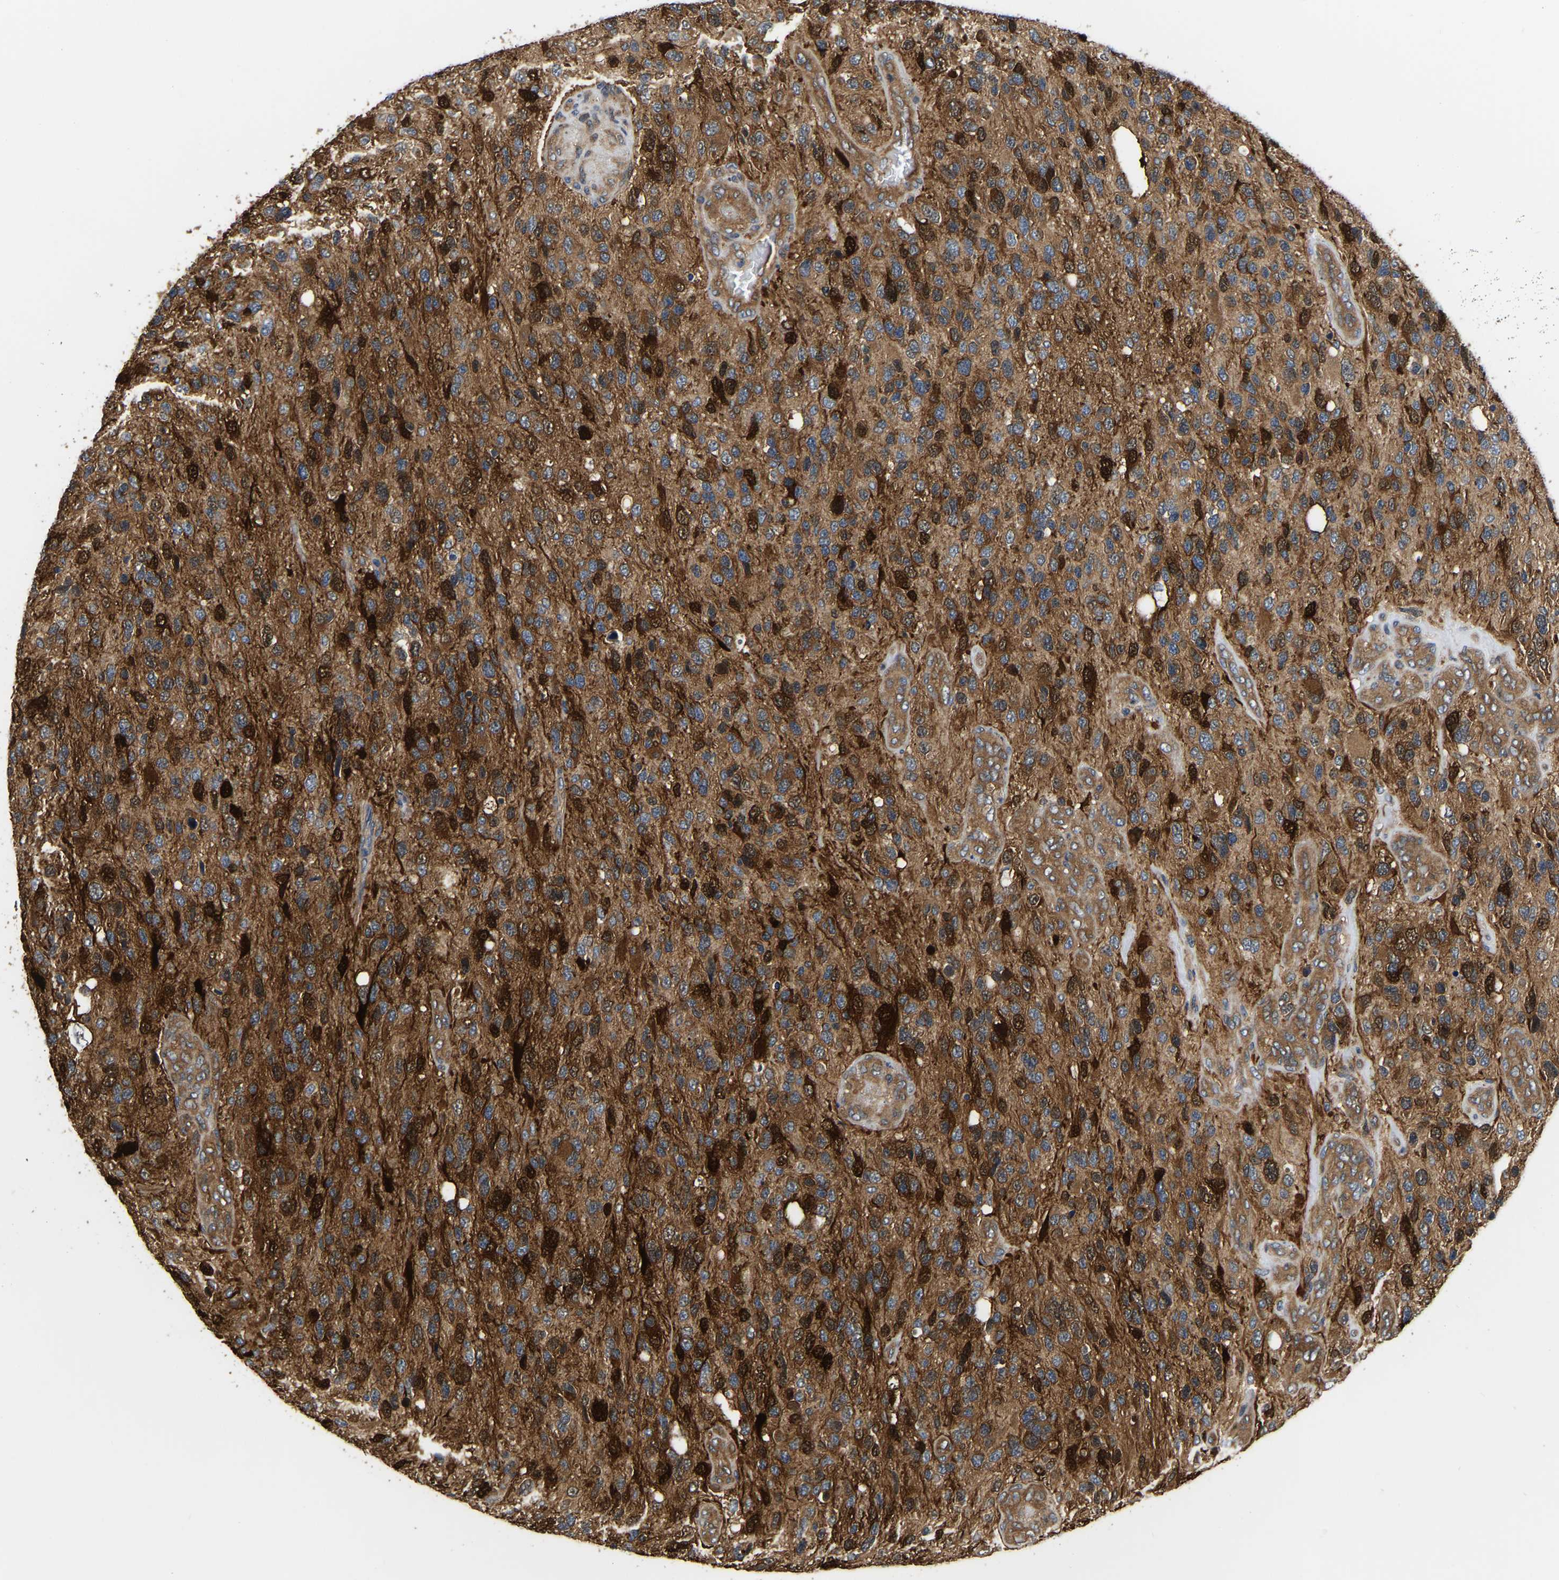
{"staining": {"intensity": "strong", "quantity": ">75%", "location": "cytoplasmic/membranous"}, "tissue": "glioma", "cell_type": "Tumor cells", "image_type": "cancer", "snomed": [{"axis": "morphology", "description": "Glioma, malignant, High grade"}, {"axis": "topography", "description": "Brain"}], "caption": "Brown immunohistochemical staining in malignant glioma (high-grade) shows strong cytoplasmic/membranous expression in about >75% of tumor cells. The staining is performed using DAB brown chromogen to label protein expression. The nuclei are counter-stained blue using hematoxylin.", "gene": "GARS1", "patient": {"sex": "female", "age": 58}}